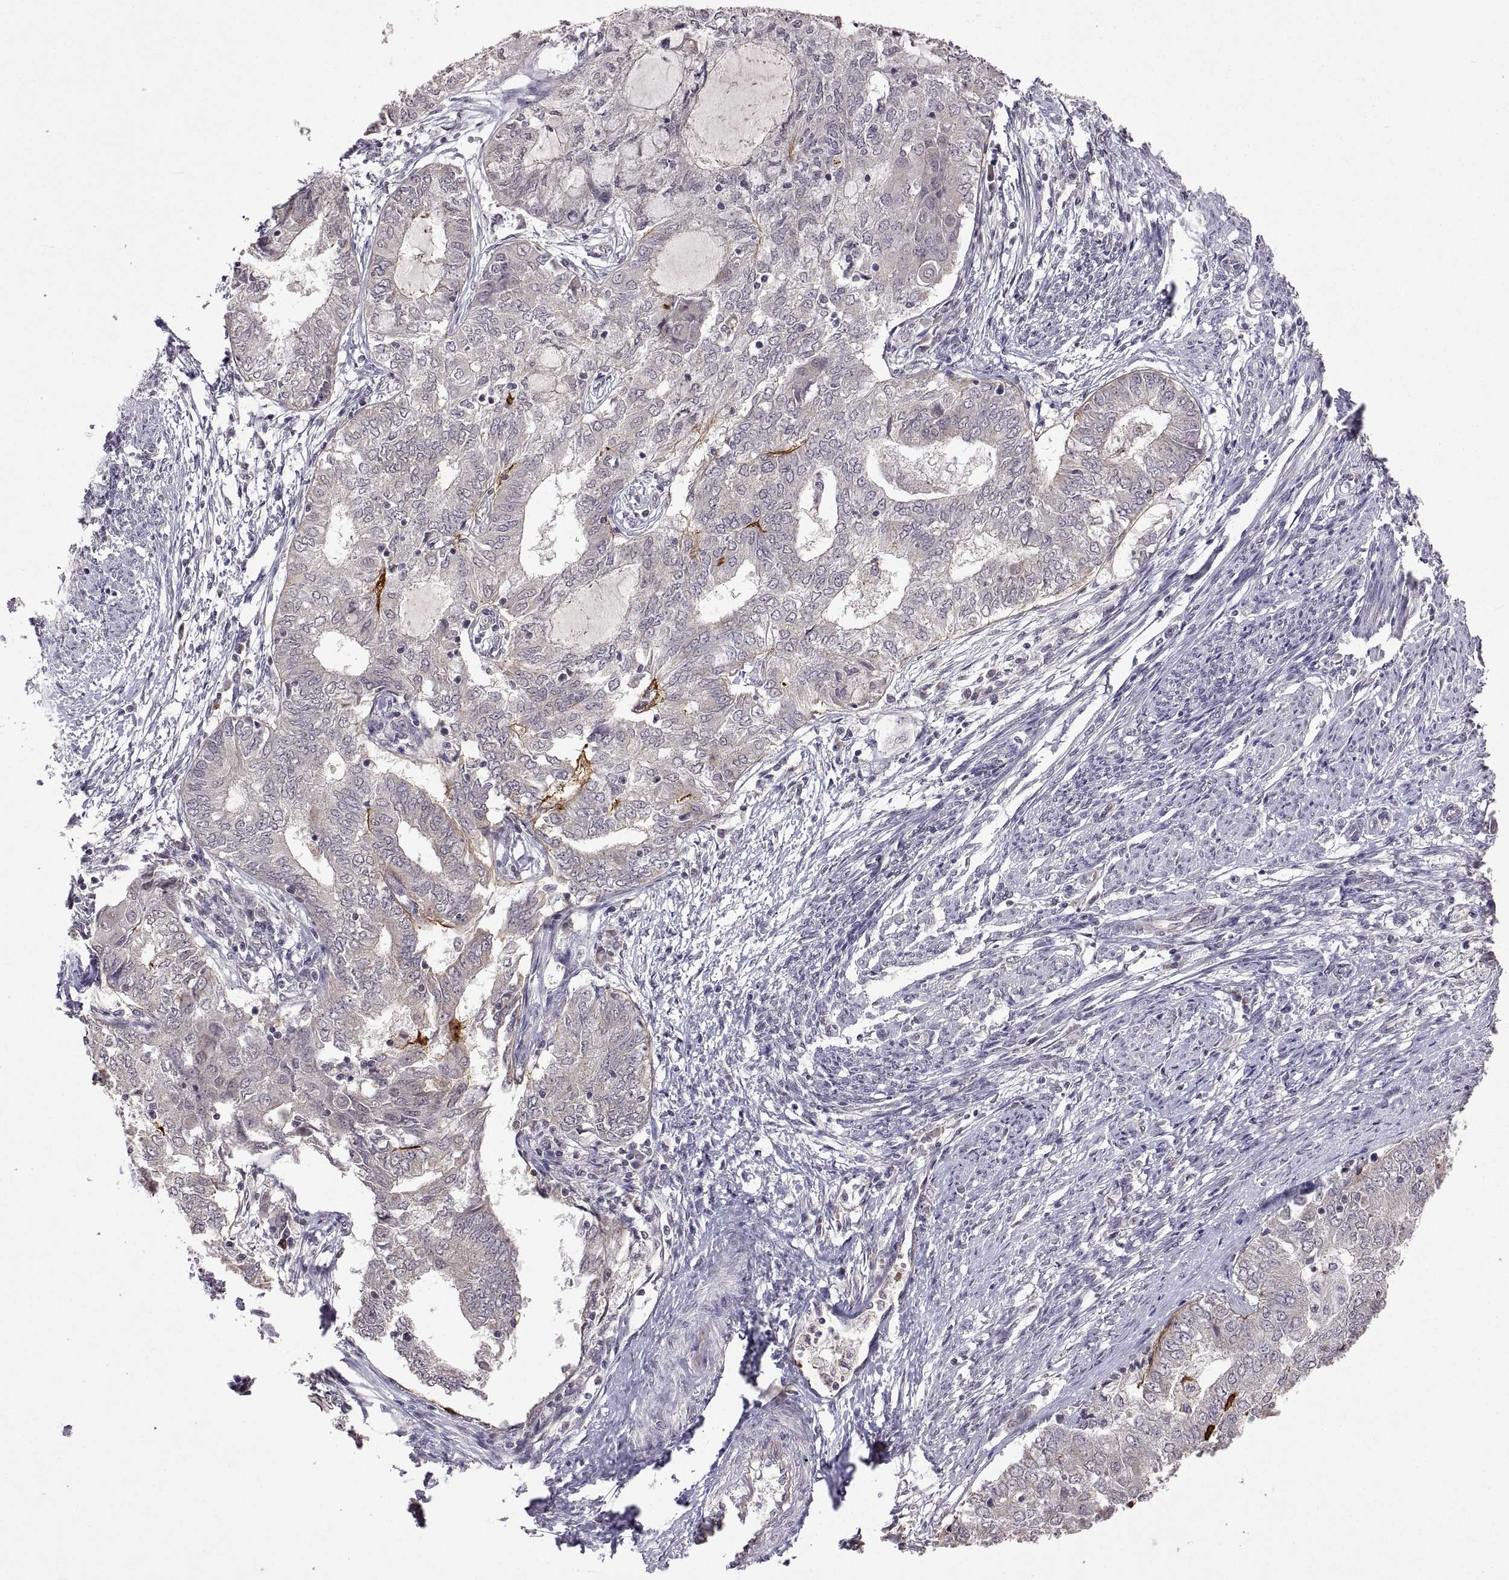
{"staining": {"intensity": "negative", "quantity": "none", "location": "none"}, "tissue": "endometrial cancer", "cell_type": "Tumor cells", "image_type": "cancer", "snomed": [{"axis": "morphology", "description": "Adenocarcinoma, NOS"}, {"axis": "topography", "description": "Endometrium"}], "caption": "Photomicrograph shows no protein staining in tumor cells of endometrial cancer tissue. The staining was performed using DAB (3,3'-diaminobenzidine) to visualize the protein expression in brown, while the nuclei were stained in blue with hematoxylin (Magnification: 20x).", "gene": "LAMA1", "patient": {"sex": "female", "age": 62}}